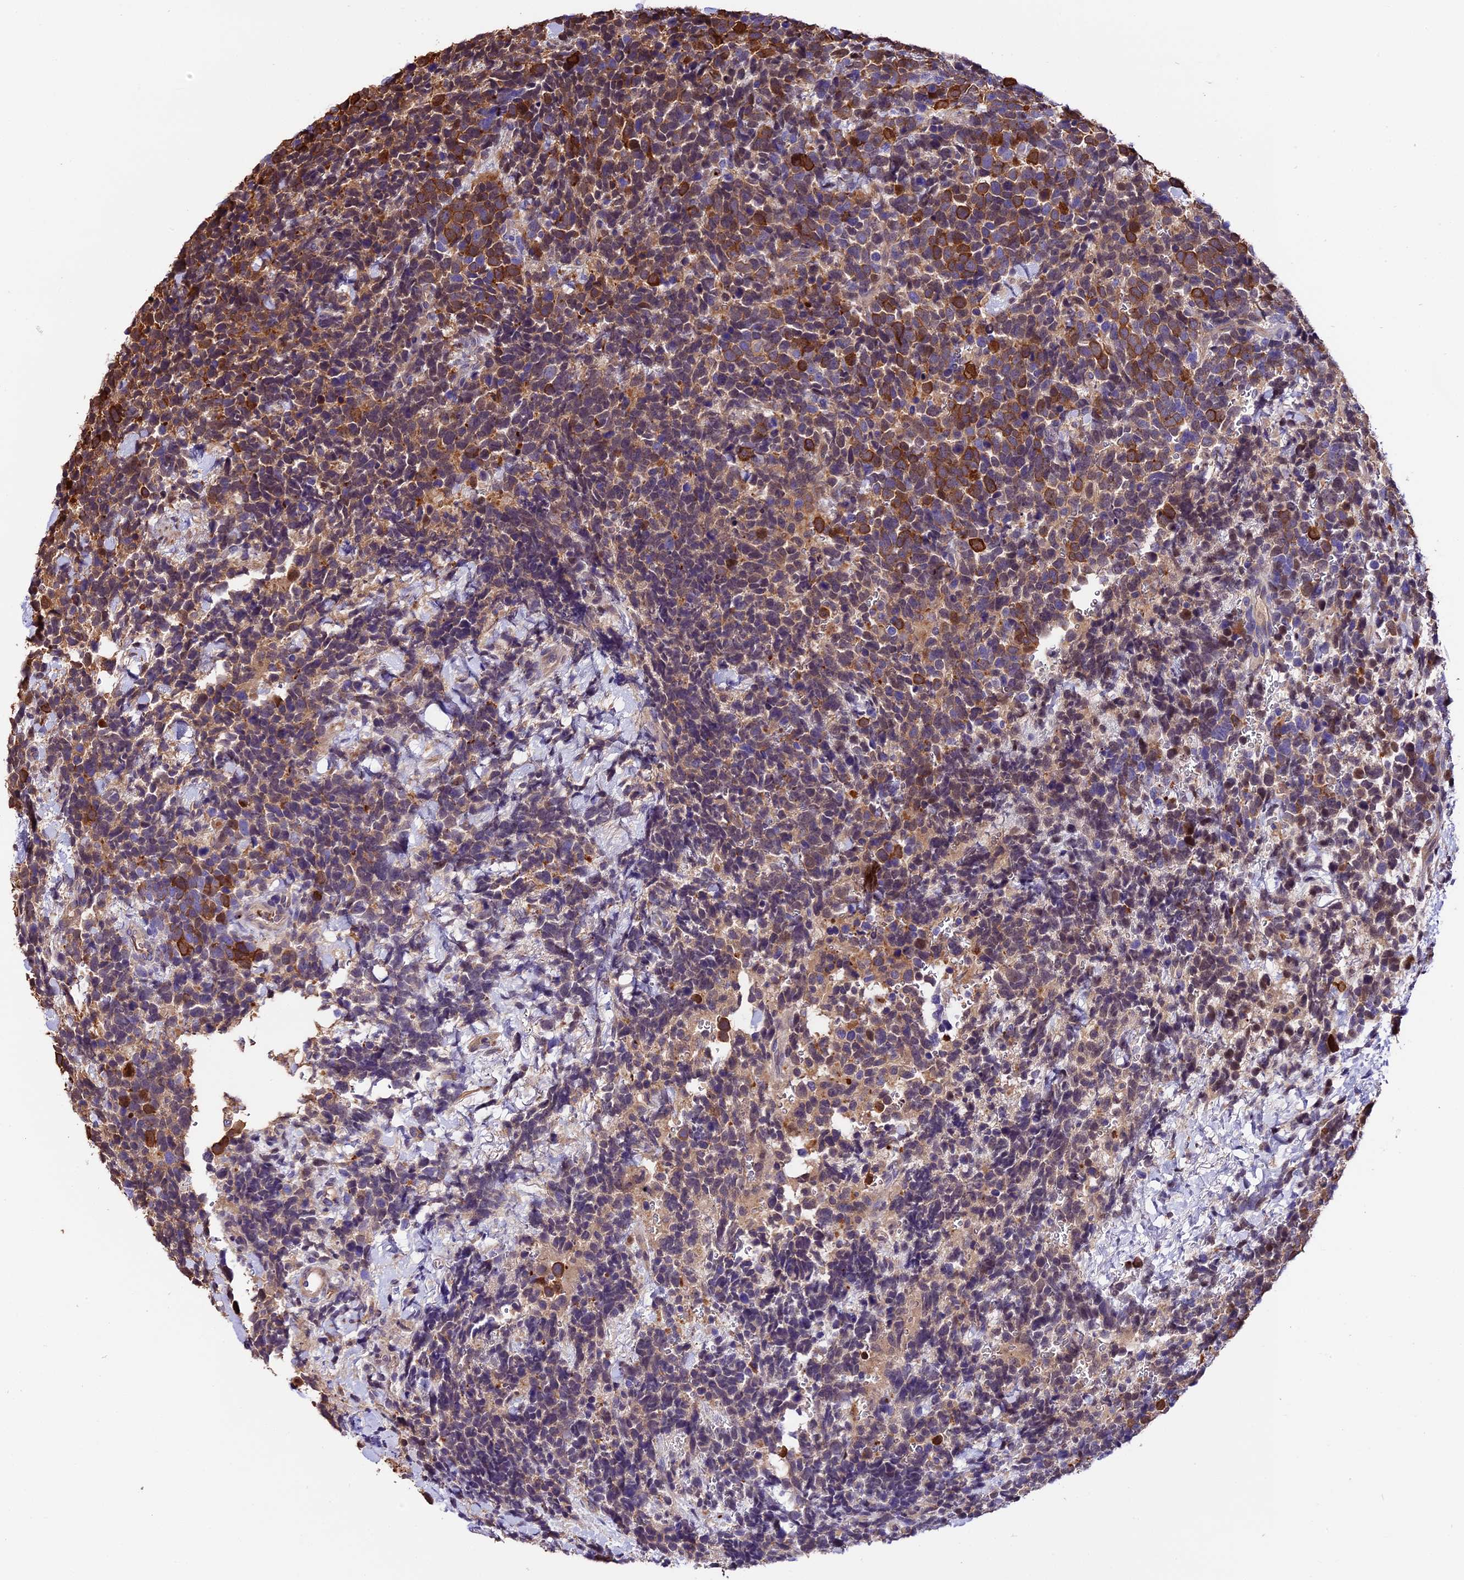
{"staining": {"intensity": "moderate", "quantity": "25%-75%", "location": "cytoplasmic/membranous"}, "tissue": "urothelial cancer", "cell_type": "Tumor cells", "image_type": "cancer", "snomed": [{"axis": "morphology", "description": "Urothelial carcinoma, High grade"}, {"axis": "topography", "description": "Urinary bladder"}], "caption": "Immunohistochemical staining of human urothelial cancer demonstrates medium levels of moderate cytoplasmic/membranous protein expression in about 25%-75% of tumor cells.", "gene": "MAP3K7CL", "patient": {"sex": "female", "age": 82}}